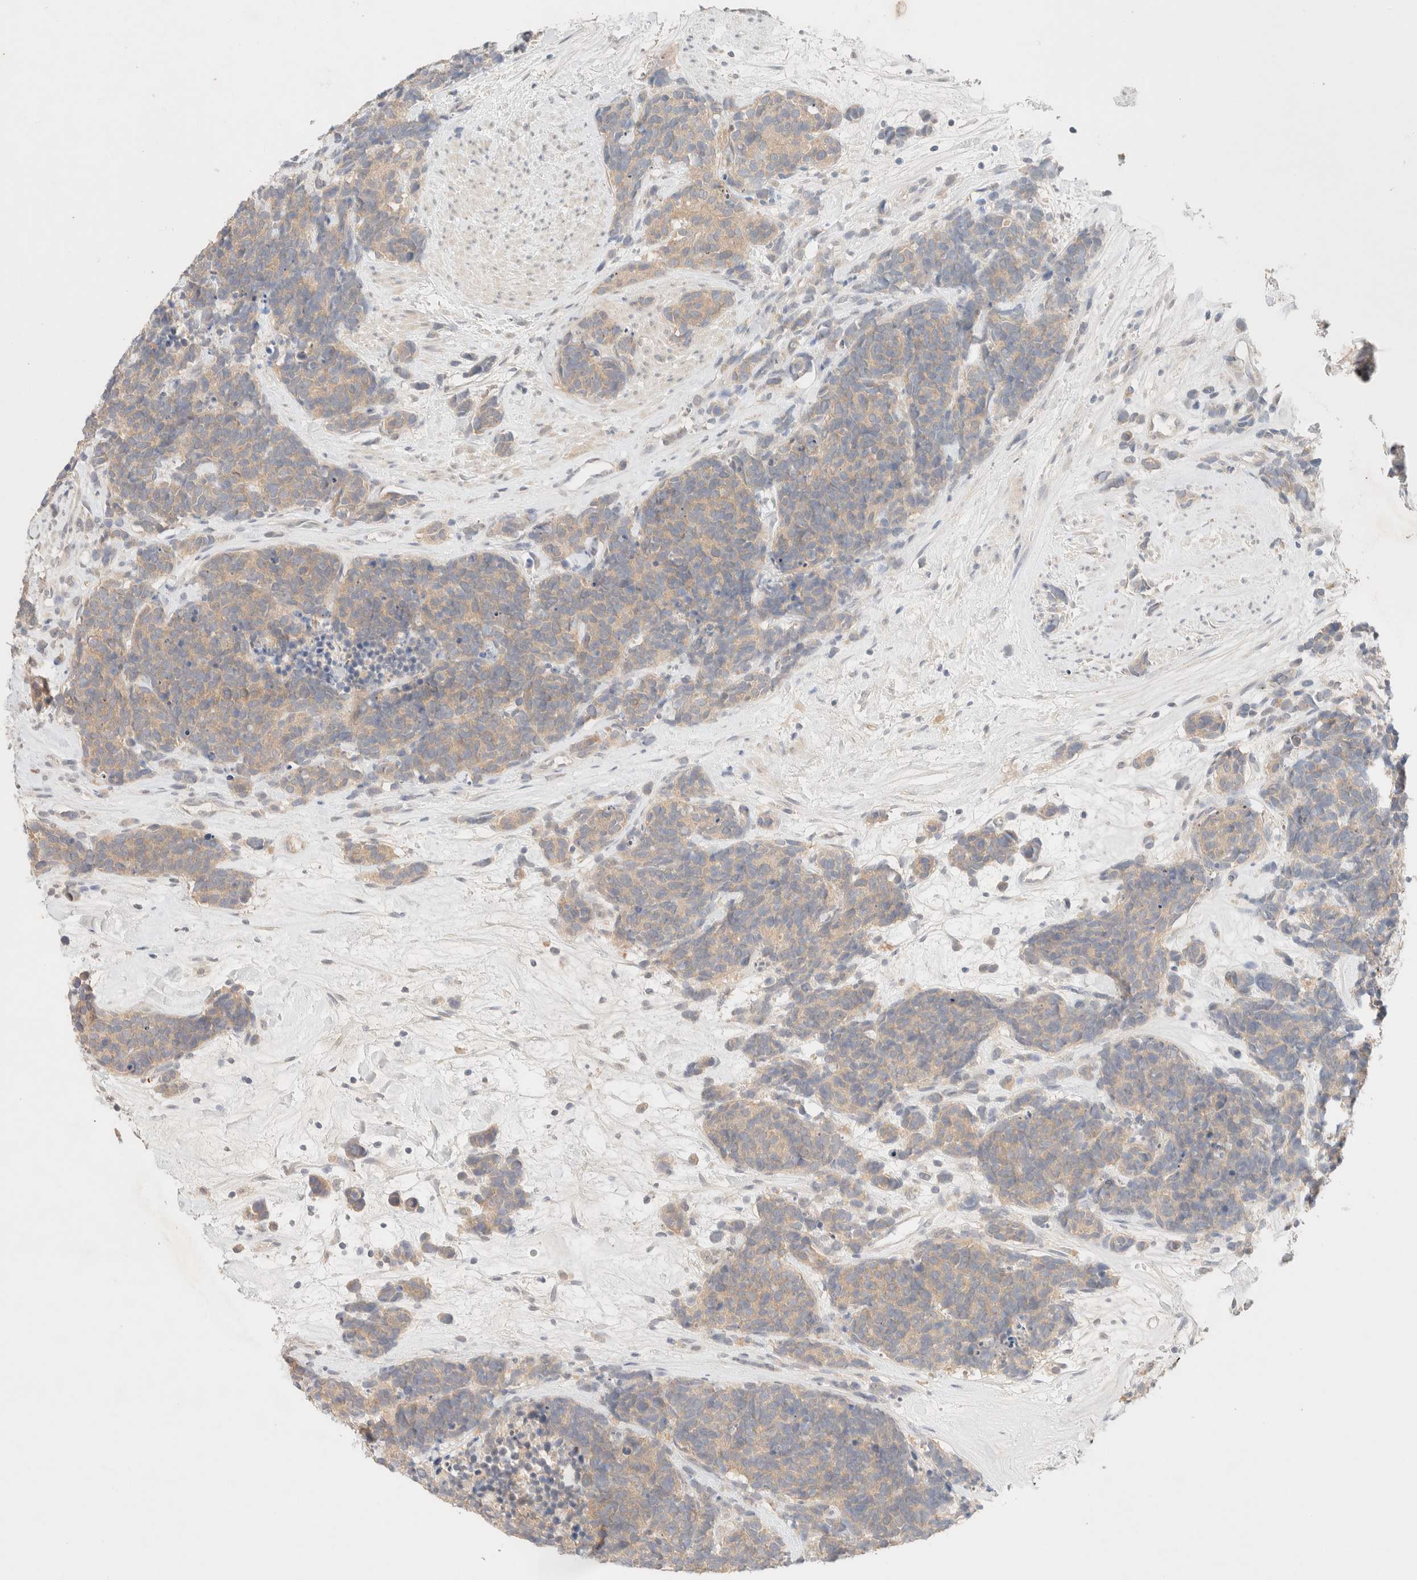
{"staining": {"intensity": "weak", "quantity": ">75%", "location": "cytoplasmic/membranous"}, "tissue": "carcinoid", "cell_type": "Tumor cells", "image_type": "cancer", "snomed": [{"axis": "morphology", "description": "Carcinoma, NOS"}, {"axis": "morphology", "description": "Carcinoid, malignant, NOS"}, {"axis": "topography", "description": "Urinary bladder"}], "caption": "Brown immunohistochemical staining in carcinoma demonstrates weak cytoplasmic/membranous expression in about >75% of tumor cells.", "gene": "SARM1", "patient": {"sex": "male", "age": 57}}